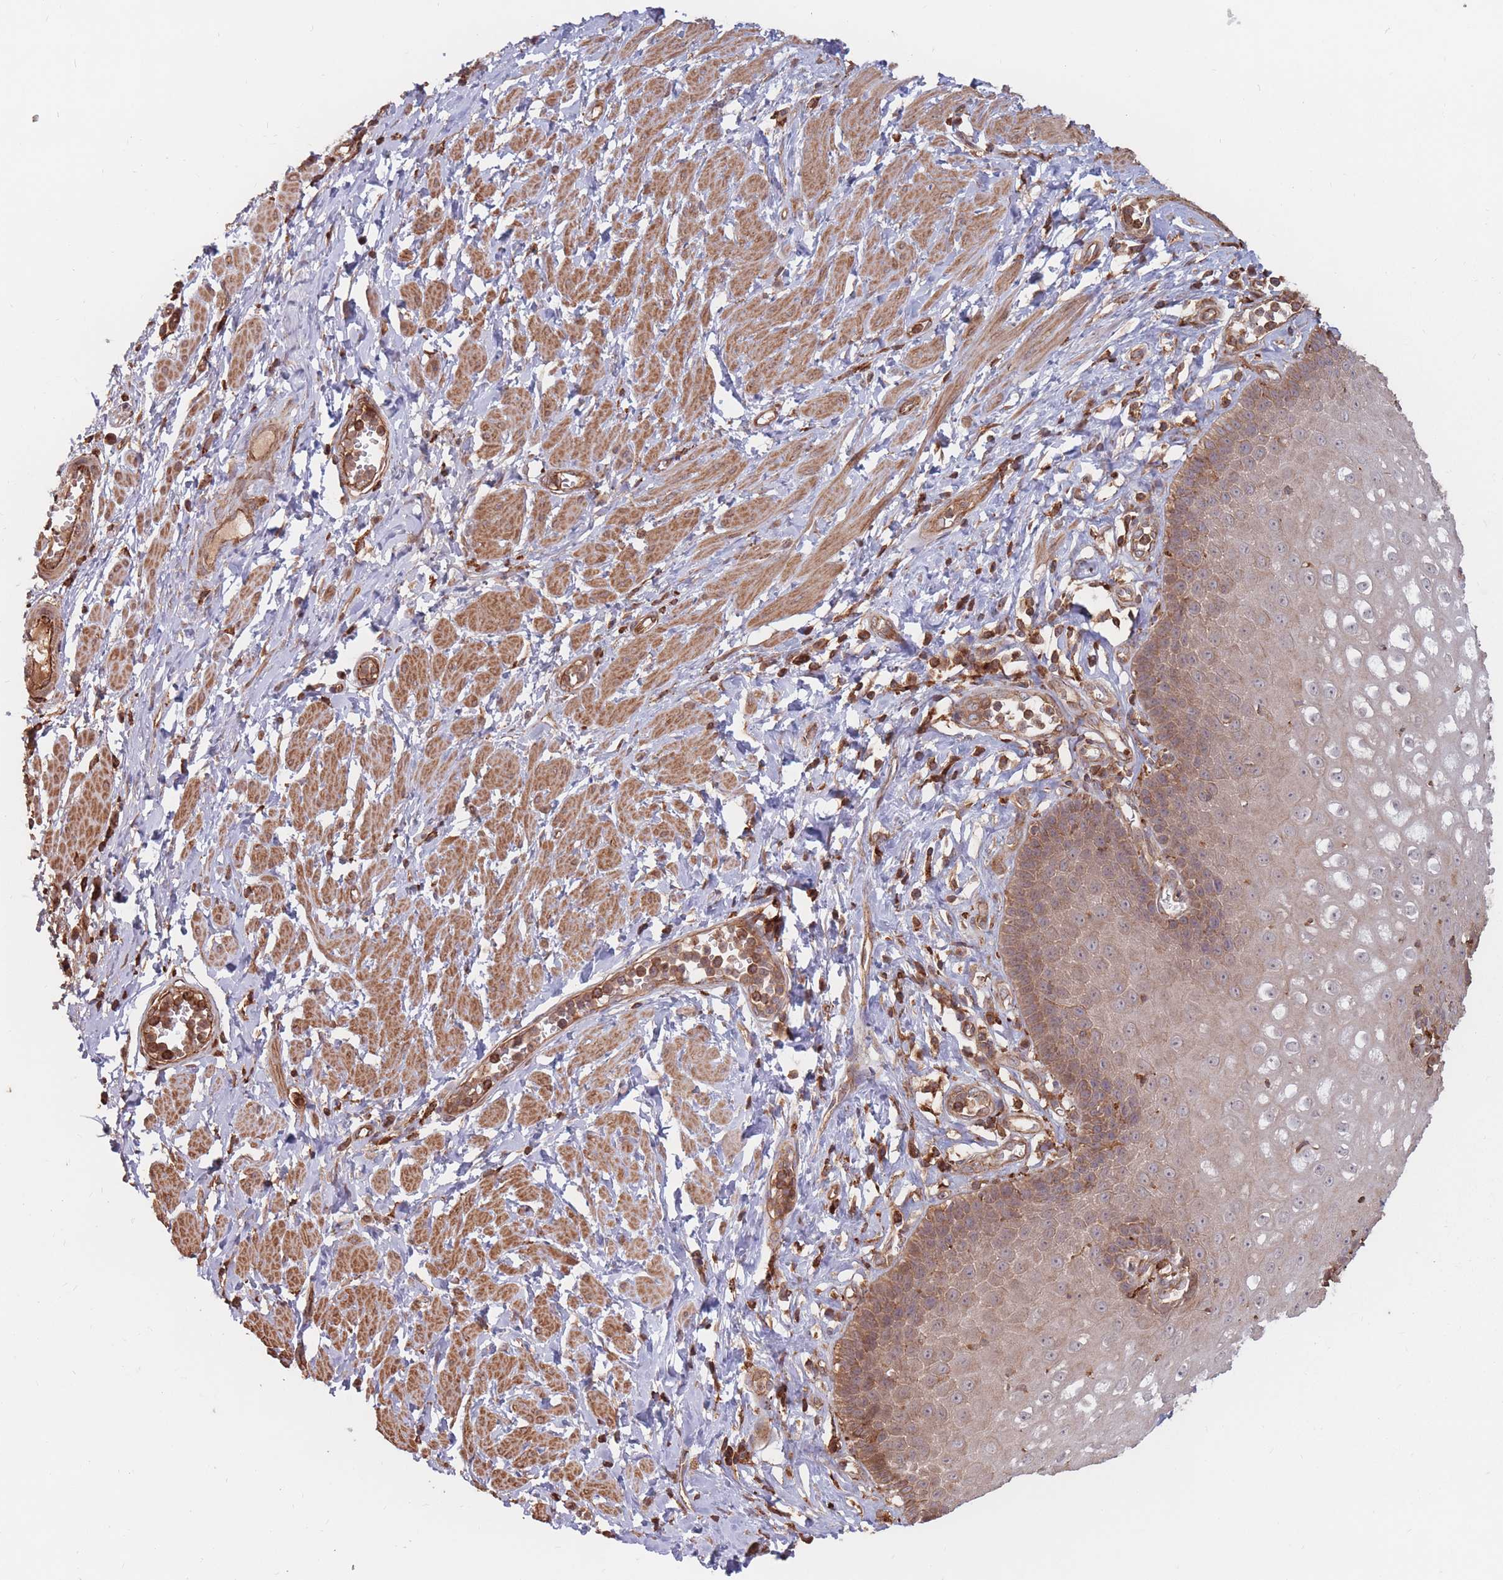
{"staining": {"intensity": "moderate", "quantity": ">75%", "location": "cytoplasmic/membranous"}, "tissue": "esophagus", "cell_type": "Squamous epithelial cells", "image_type": "normal", "snomed": [{"axis": "morphology", "description": "Normal tissue, NOS"}, {"axis": "topography", "description": "Esophagus"}], "caption": "DAB immunohistochemical staining of normal esophagus displays moderate cytoplasmic/membranous protein positivity in approximately >75% of squamous epithelial cells.", "gene": "RASSF2", "patient": {"sex": "male", "age": 67}}